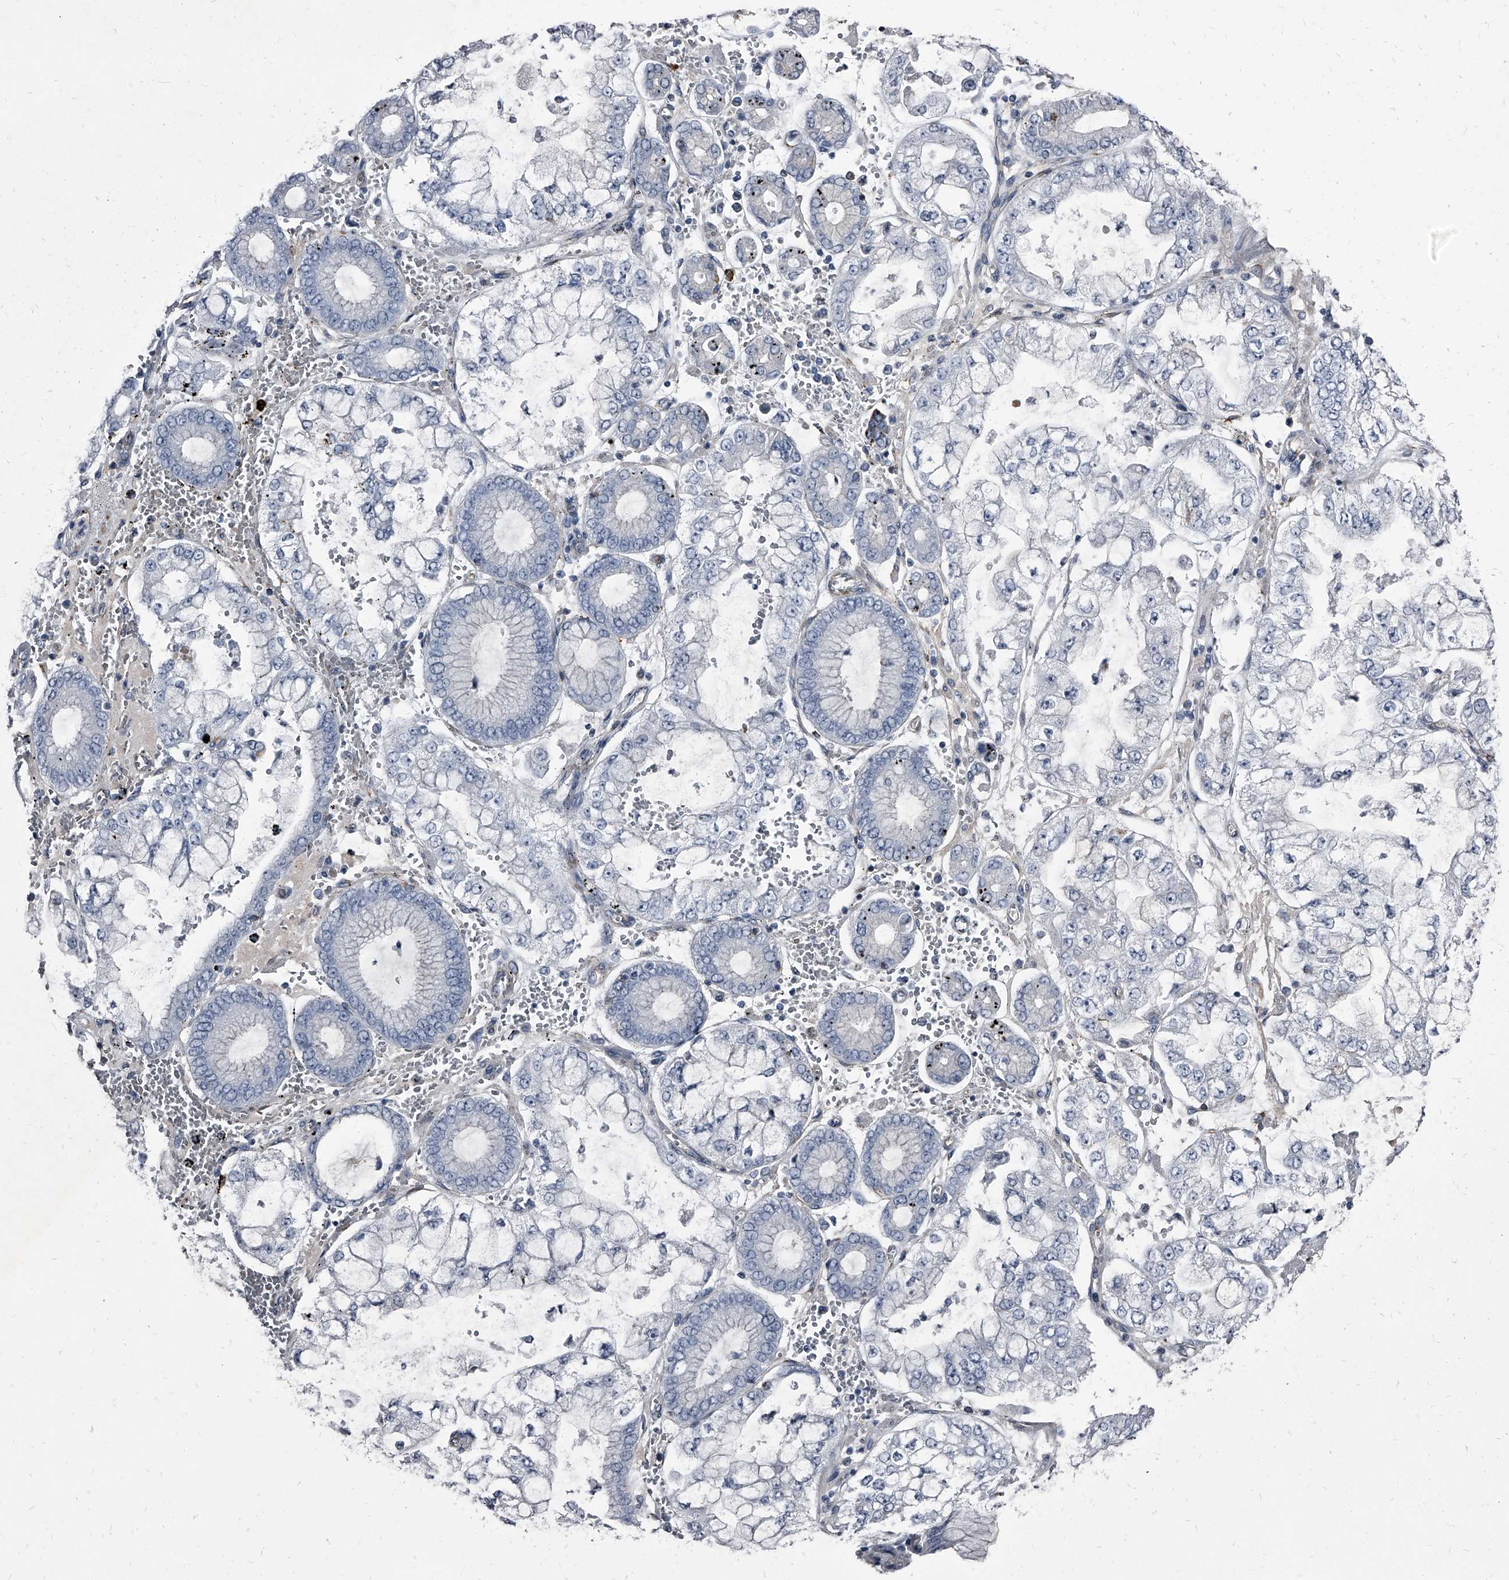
{"staining": {"intensity": "negative", "quantity": "none", "location": "none"}, "tissue": "stomach cancer", "cell_type": "Tumor cells", "image_type": "cancer", "snomed": [{"axis": "morphology", "description": "Adenocarcinoma, NOS"}, {"axis": "topography", "description": "Stomach"}], "caption": "Immunohistochemistry histopathology image of stomach adenocarcinoma stained for a protein (brown), which reveals no staining in tumor cells.", "gene": "PGLYRP3", "patient": {"sex": "male", "age": 76}}